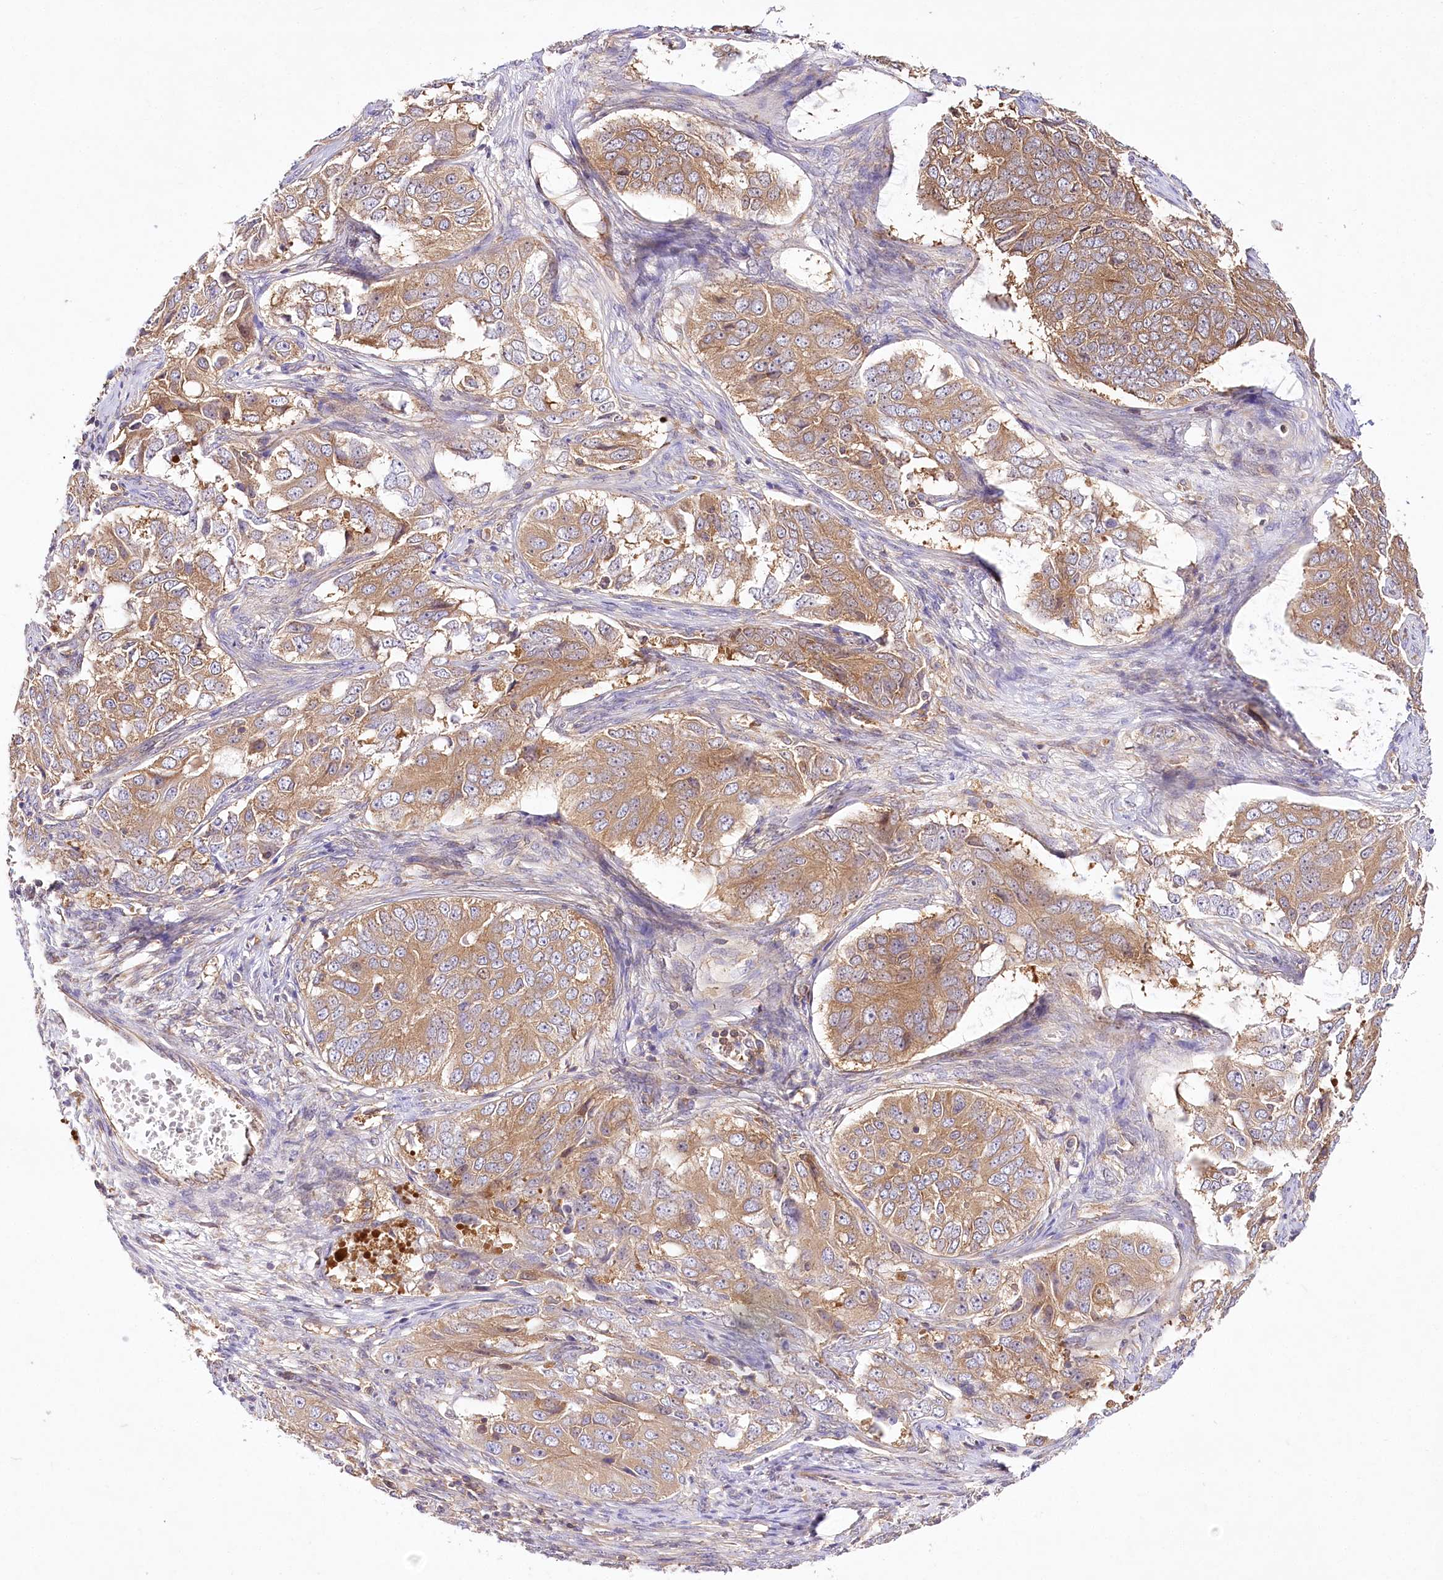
{"staining": {"intensity": "moderate", "quantity": ">75%", "location": "cytoplasmic/membranous"}, "tissue": "ovarian cancer", "cell_type": "Tumor cells", "image_type": "cancer", "snomed": [{"axis": "morphology", "description": "Carcinoma, endometroid"}, {"axis": "topography", "description": "Ovary"}], "caption": "Ovarian cancer (endometroid carcinoma) stained for a protein reveals moderate cytoplasmic/membranous positivity in tumor cells.", "gene": "ABRAXAS2", "patient": {"sex": "female", "age": 51}}